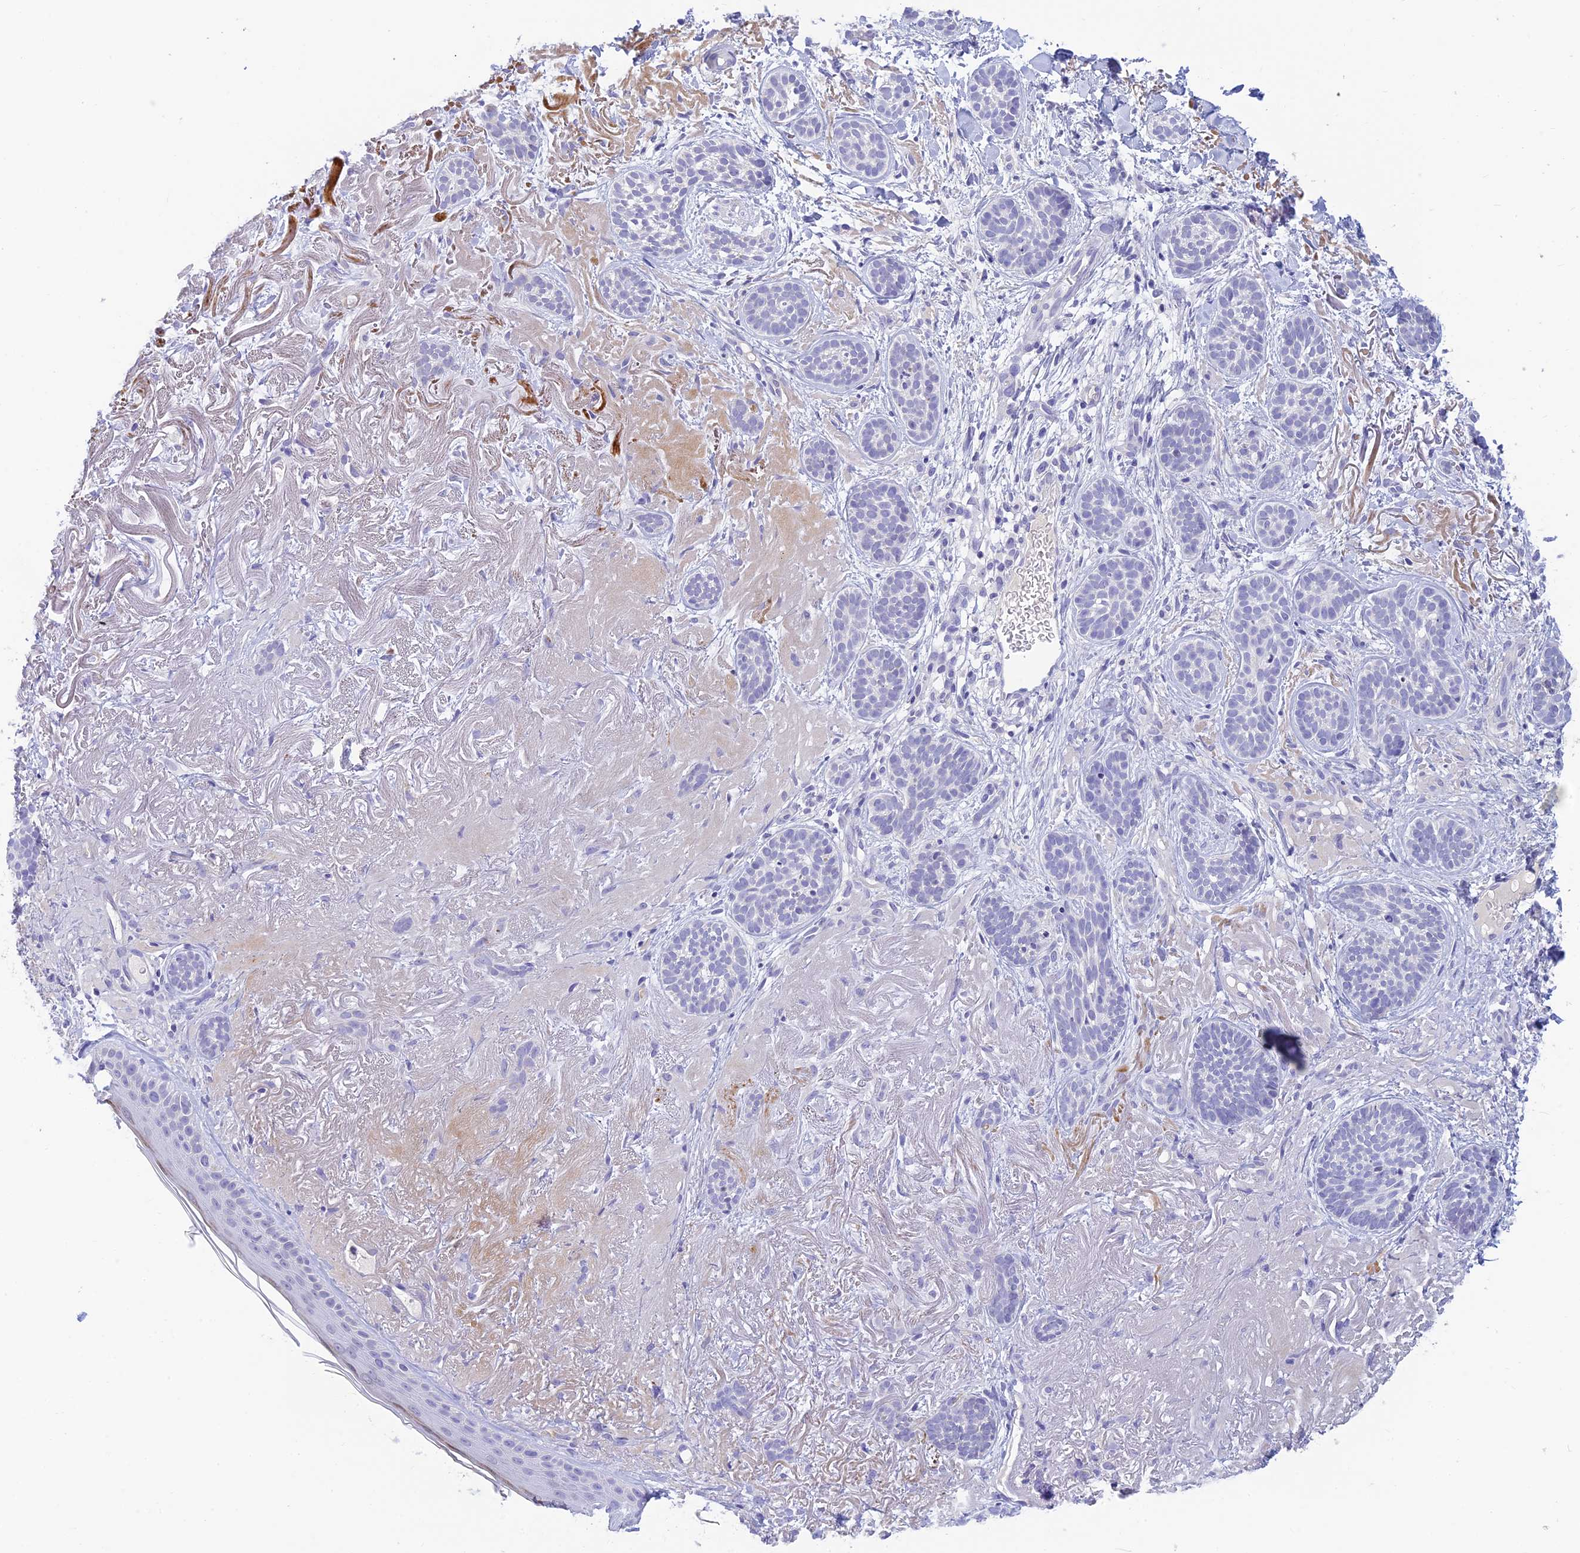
{"staining": {"intensity": "negative", "quantity": "none", "location": "none"}, "tissue": "skin cancer", "cell_type": "Tumor cells", "image_type": "cancer", "snomed": [{"axis": "morphology", "description": "Basal cell carcinoma"}, {"axis": "topography", "description": "Skin"}], "caption": "IHC of basal cell carcinoma (skin) exhibits no positivity in tumor cells.", "gene": "INTS13", "patient": {"sex": "male", "age": 71}}